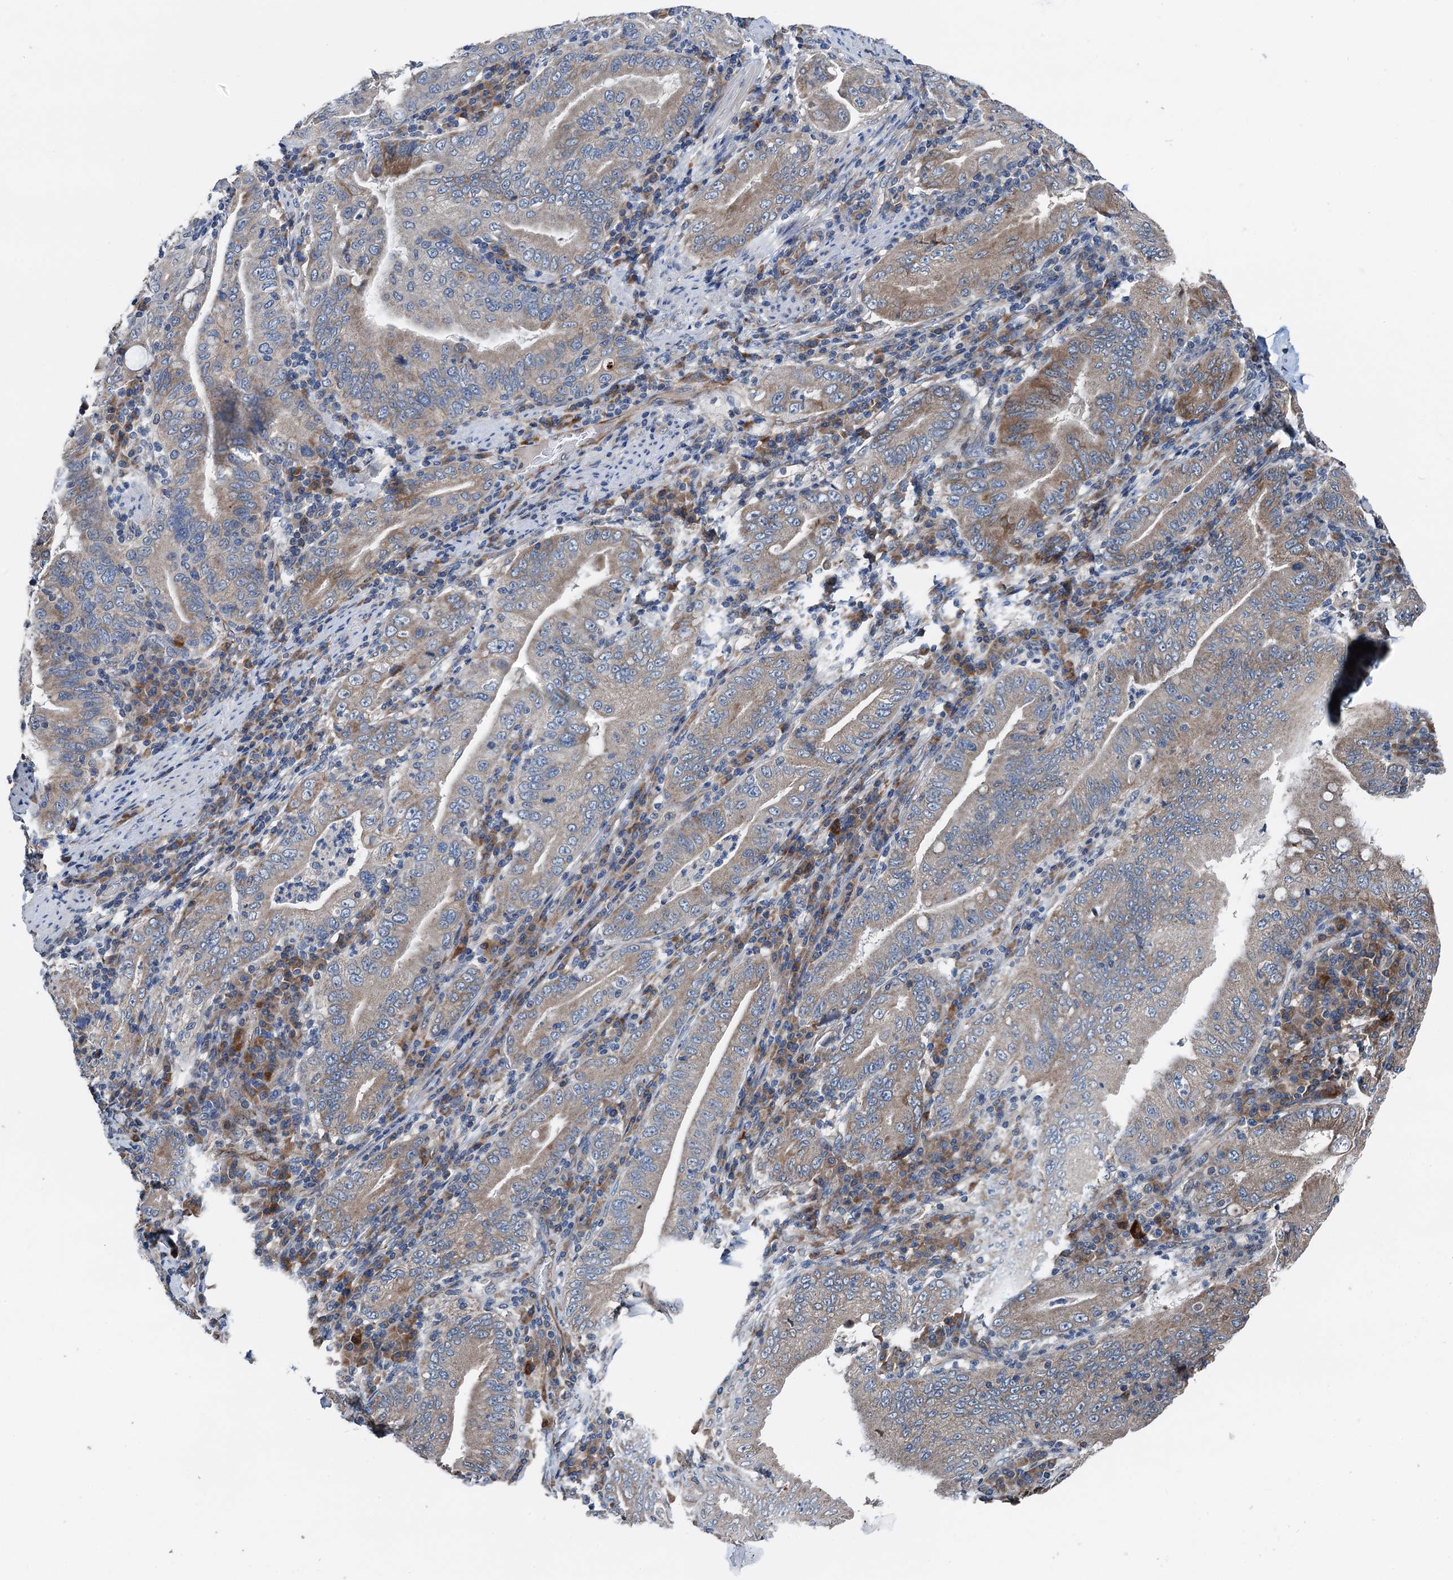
{"staining": {"intensity": "moderate", "quantity": "25%-75%", "location": "cytoplasmic/membranous"}, "tissue": "stomach cancer", "cell_type": "Tumor cells", "image_type": "cancer", "snomed": [{"axis": "morphology", "description": "Normal tissue, NOS"}, {"axis": "morphology", "description": "Adenocarcinoma, NOS"}, {"axis": "topography", "description": "Esophagus"}, {"axis": "topography", "description": "Stomach, upper"}, {"axis": "topography", "description": "Peripheral nerve tissue"}], "caption": "Stomach cancer stained with DAB (3,3'-diaminobenzidine) immunohistochemistry displays medium levels of moderate cytoplasmic/membranous expression in about 25%-75% of tumor cells.", "gene": "ELAC1", "patient": {"sex": "male", "age": 62}}